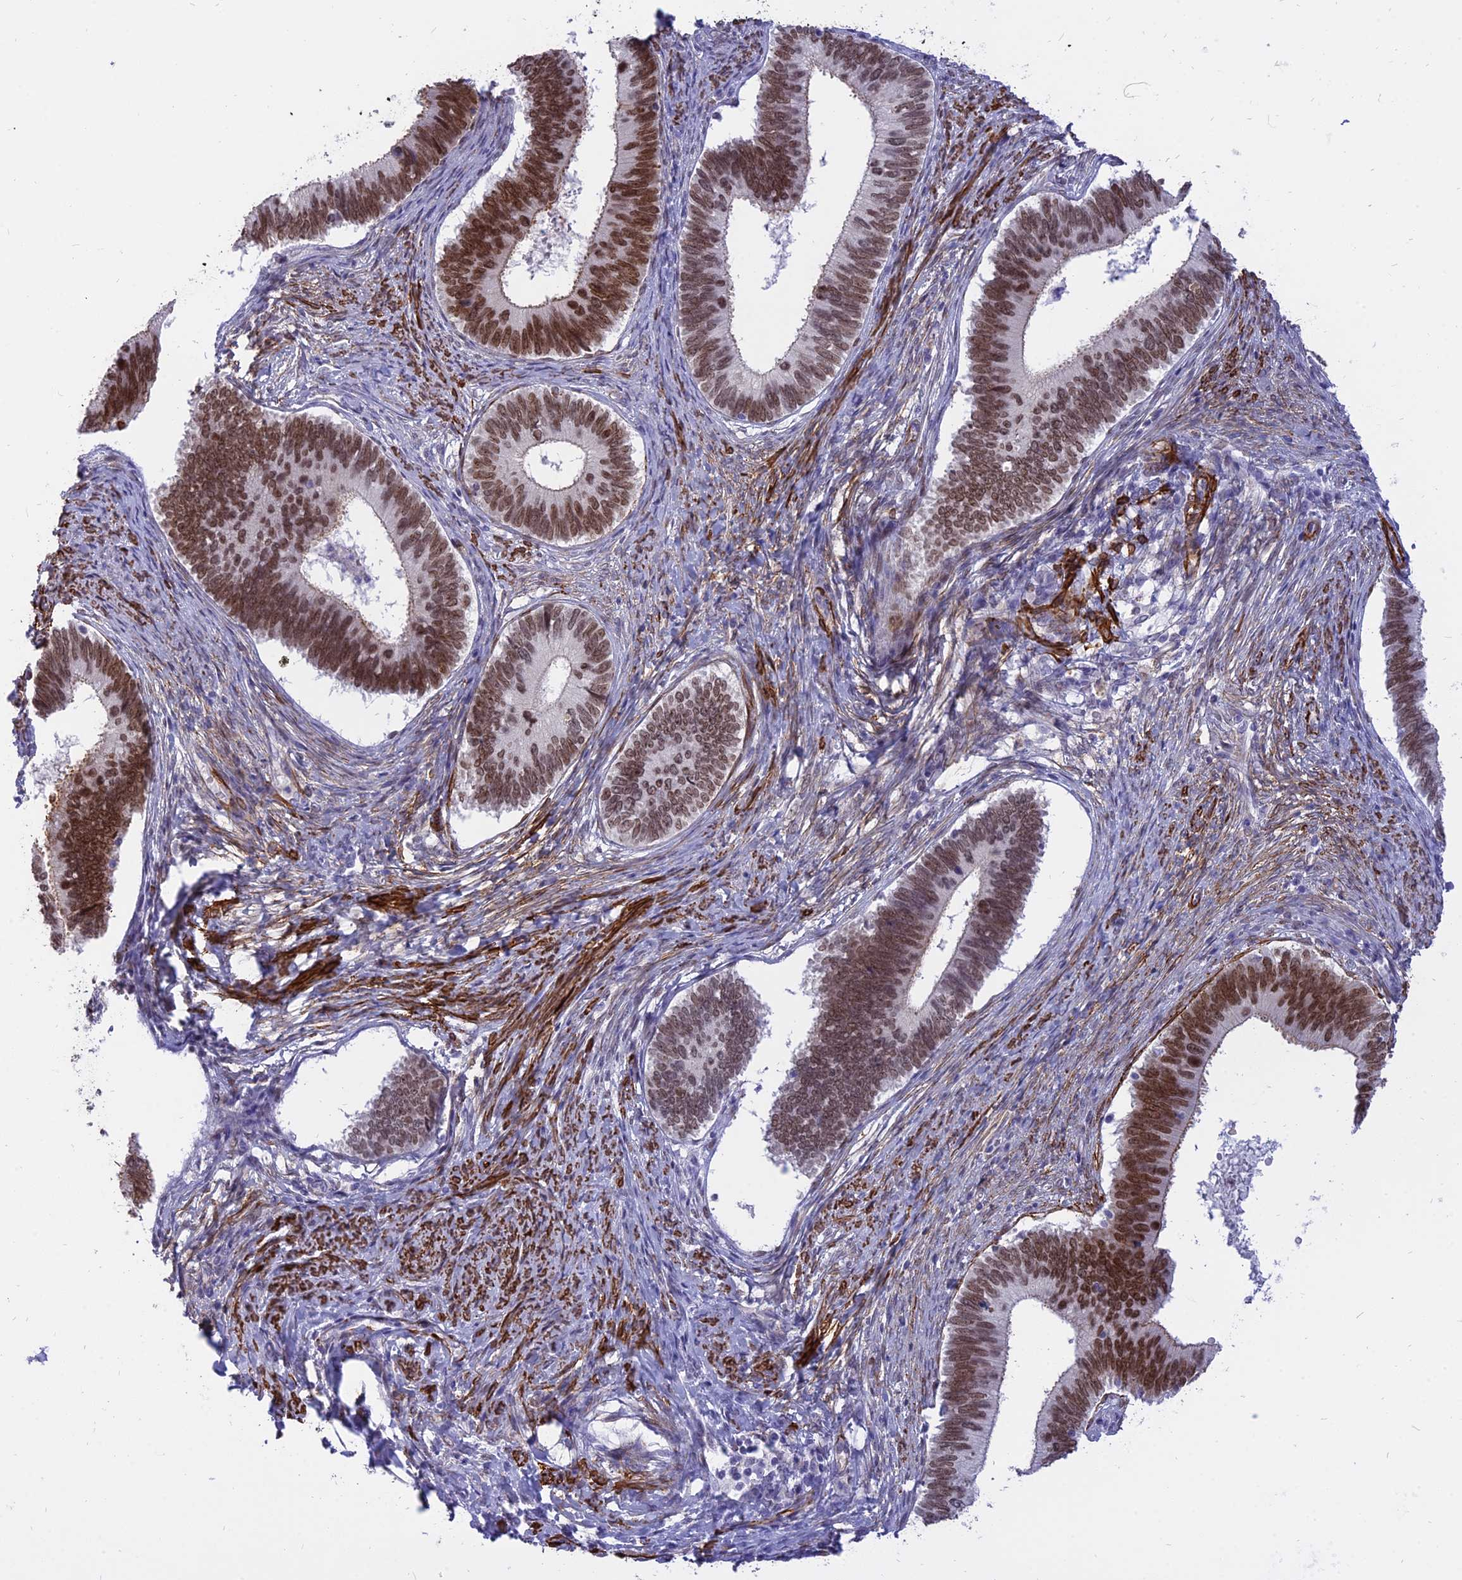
{"staining": {"intensity": "strong", "quantity": ">75%", "location": "nuclear"}, "tissue": "cervical cancer", "cell_type": "Tumor cells", "image_type": "cancer", "snomed": [{"axis": "morphology", "description": "Adenocarcinoma, NOS"}, {"axis": "topography", "description": "Cervix"}], "caption": "Strong nuclear positivity for a protein is appreciated in approximately >75% of tumor cells of cervical cancer (adenocarcinoma) using immunohistochemistry.", "gene": "CENPV", "patient": {"sex": "female", "age": 42}}